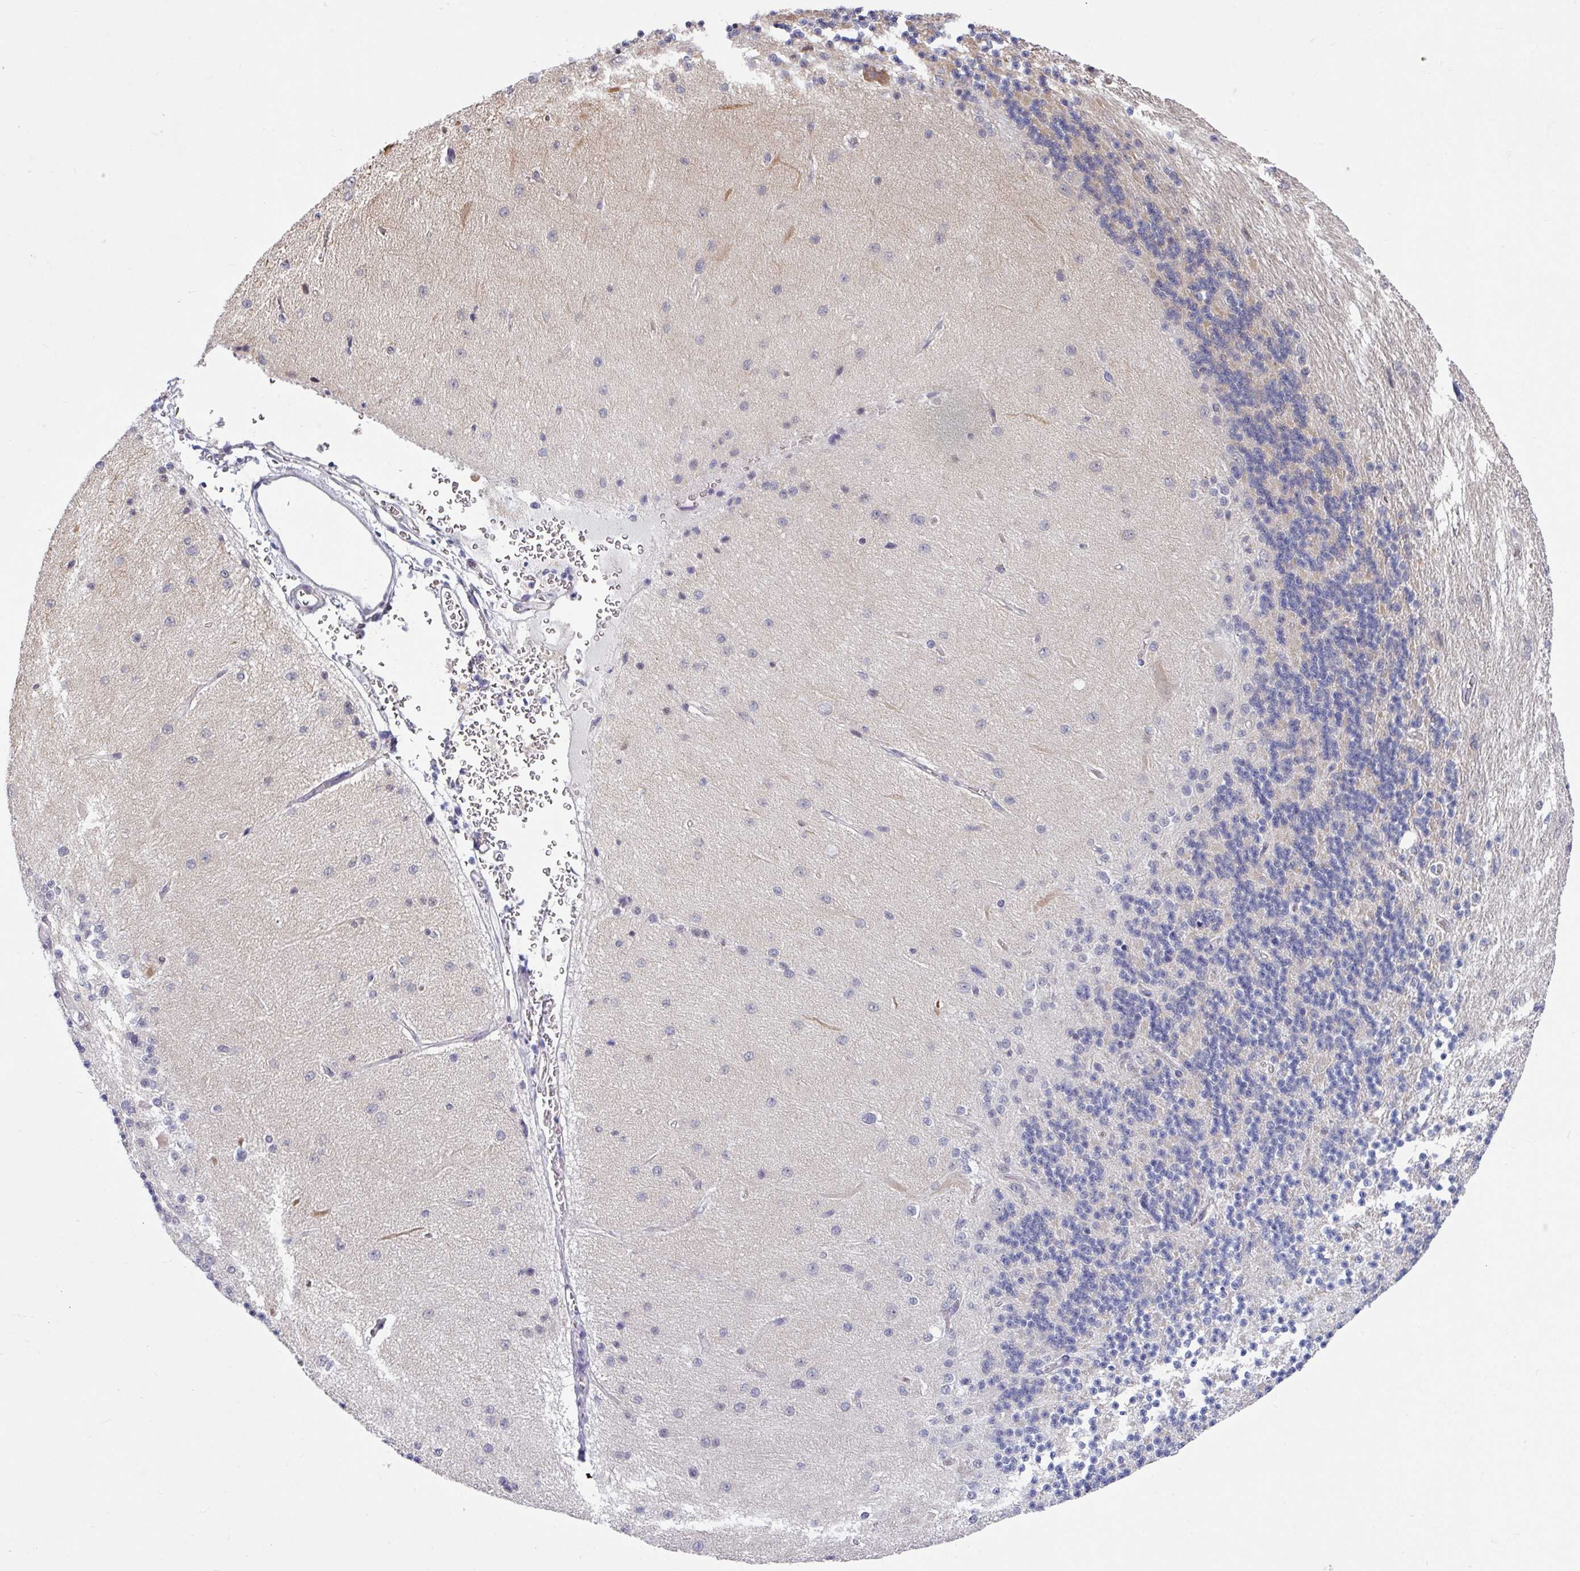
{"staining": {"intensity": "negative", "quantity": "none", "location": "none"}, "tissue": "cerebellum", "cell_type": "Cells in granular layer", "image_type": "normal", "snomed": [{"axis": "morphology", "description": "Normal tissue, NOS"}, {"axis": "topography", "description": "Cerebellum"}], "caption": "This histopathology image is of benign cerebellum stained with IHC to label a protein in brown with the nuclei are counter-stained blue. There is no positivity in cells in granular layer.", "gene": "TMED5", "patient": {"sex": "female", "age": 29}}